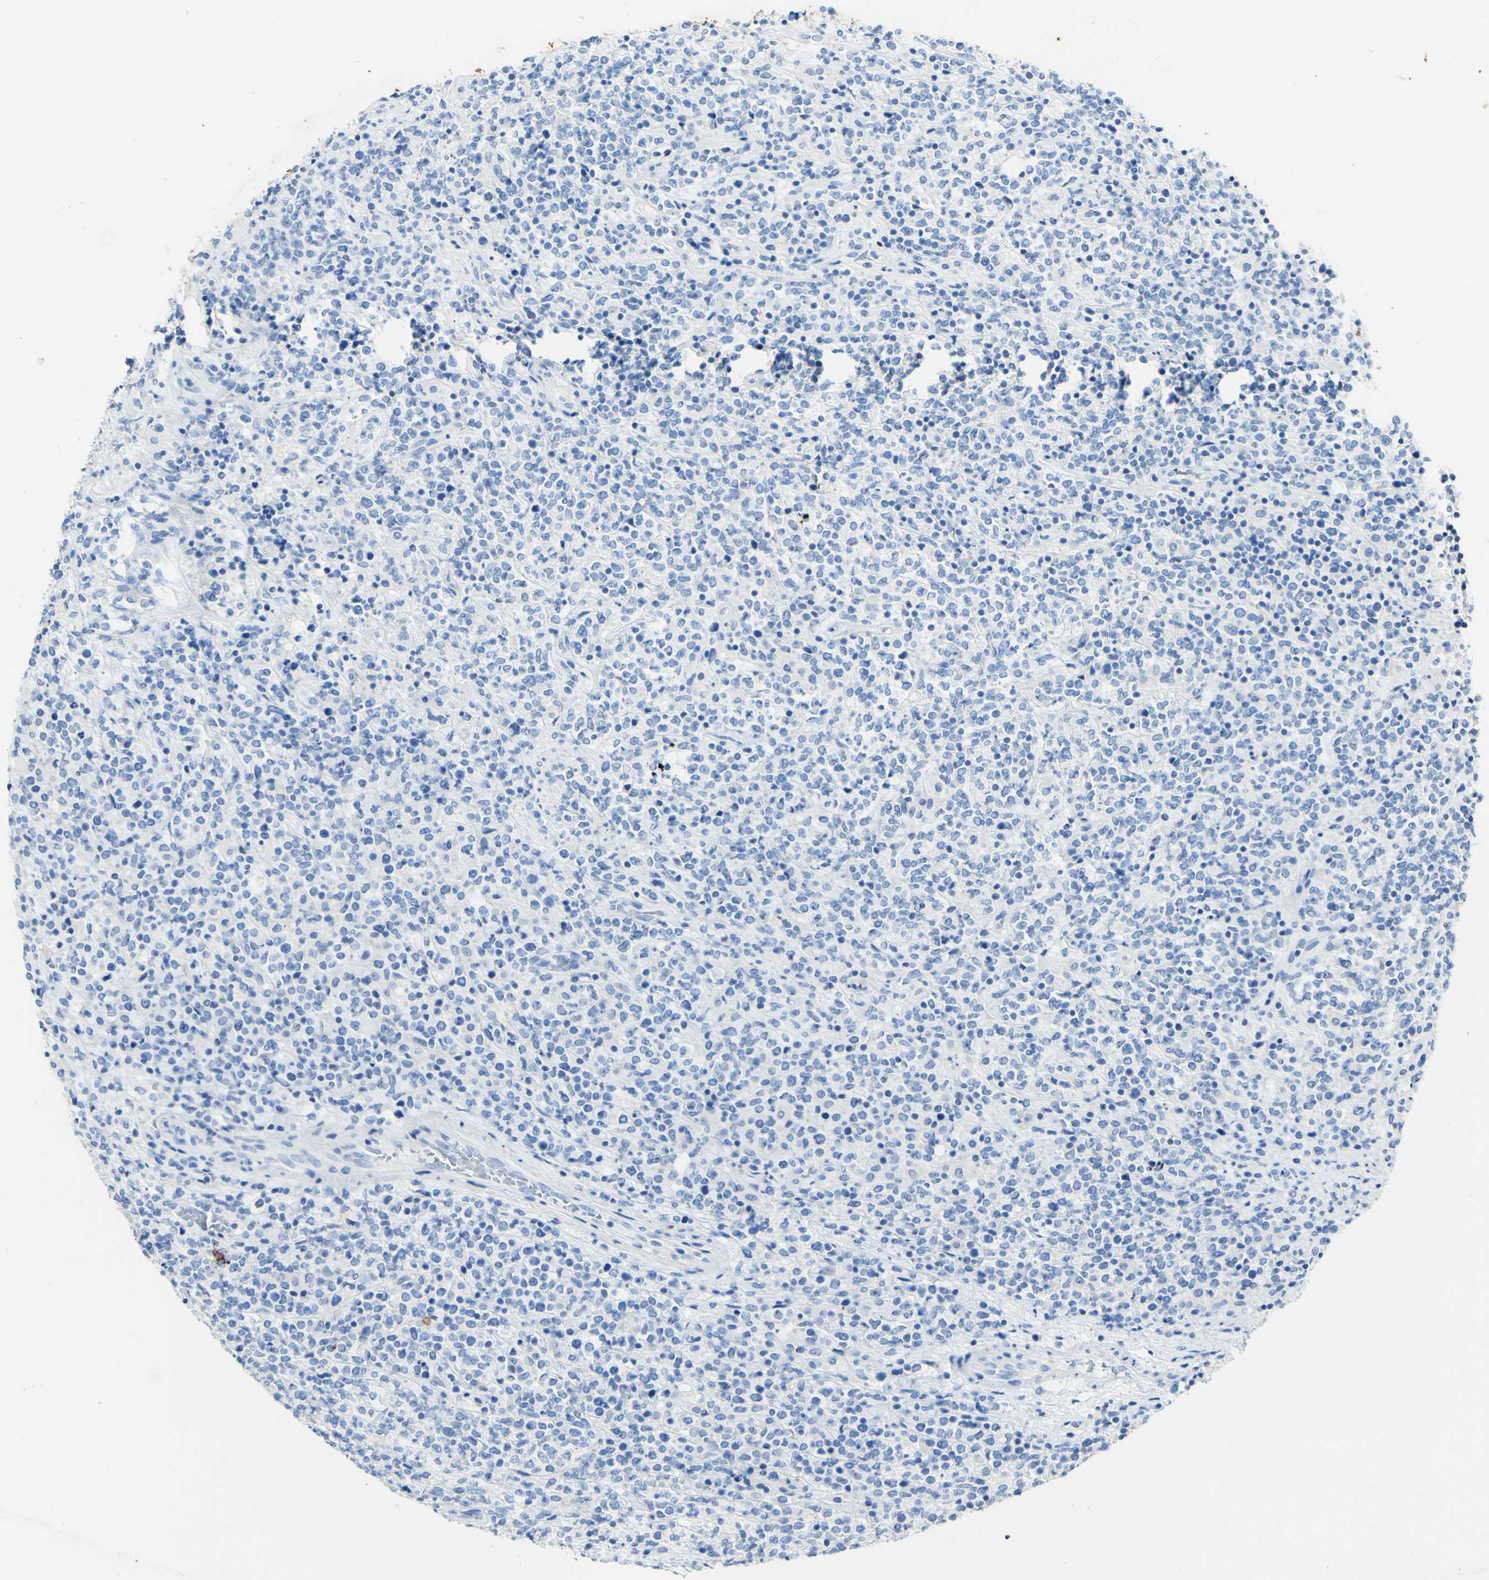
{"staining": {"intensity": "negative", "quantity": "none", "location": "none"}, "tissue": "lymphoma", "cell_type": "Tumor cells", "image_type": "cancer", "snomed": [{"axis": "morphology", "description": "Malignant lymphoma, non-Hodgkin's type, High grade"}, {"axis": "topography", "description": "Soft tissue"}], "caption": "DAB immunohistochemical staining of human lymphoma shows no significant expression in tumor cells.", "gene": "PIGR", "patient": {"sex": "male", "age": 18}}